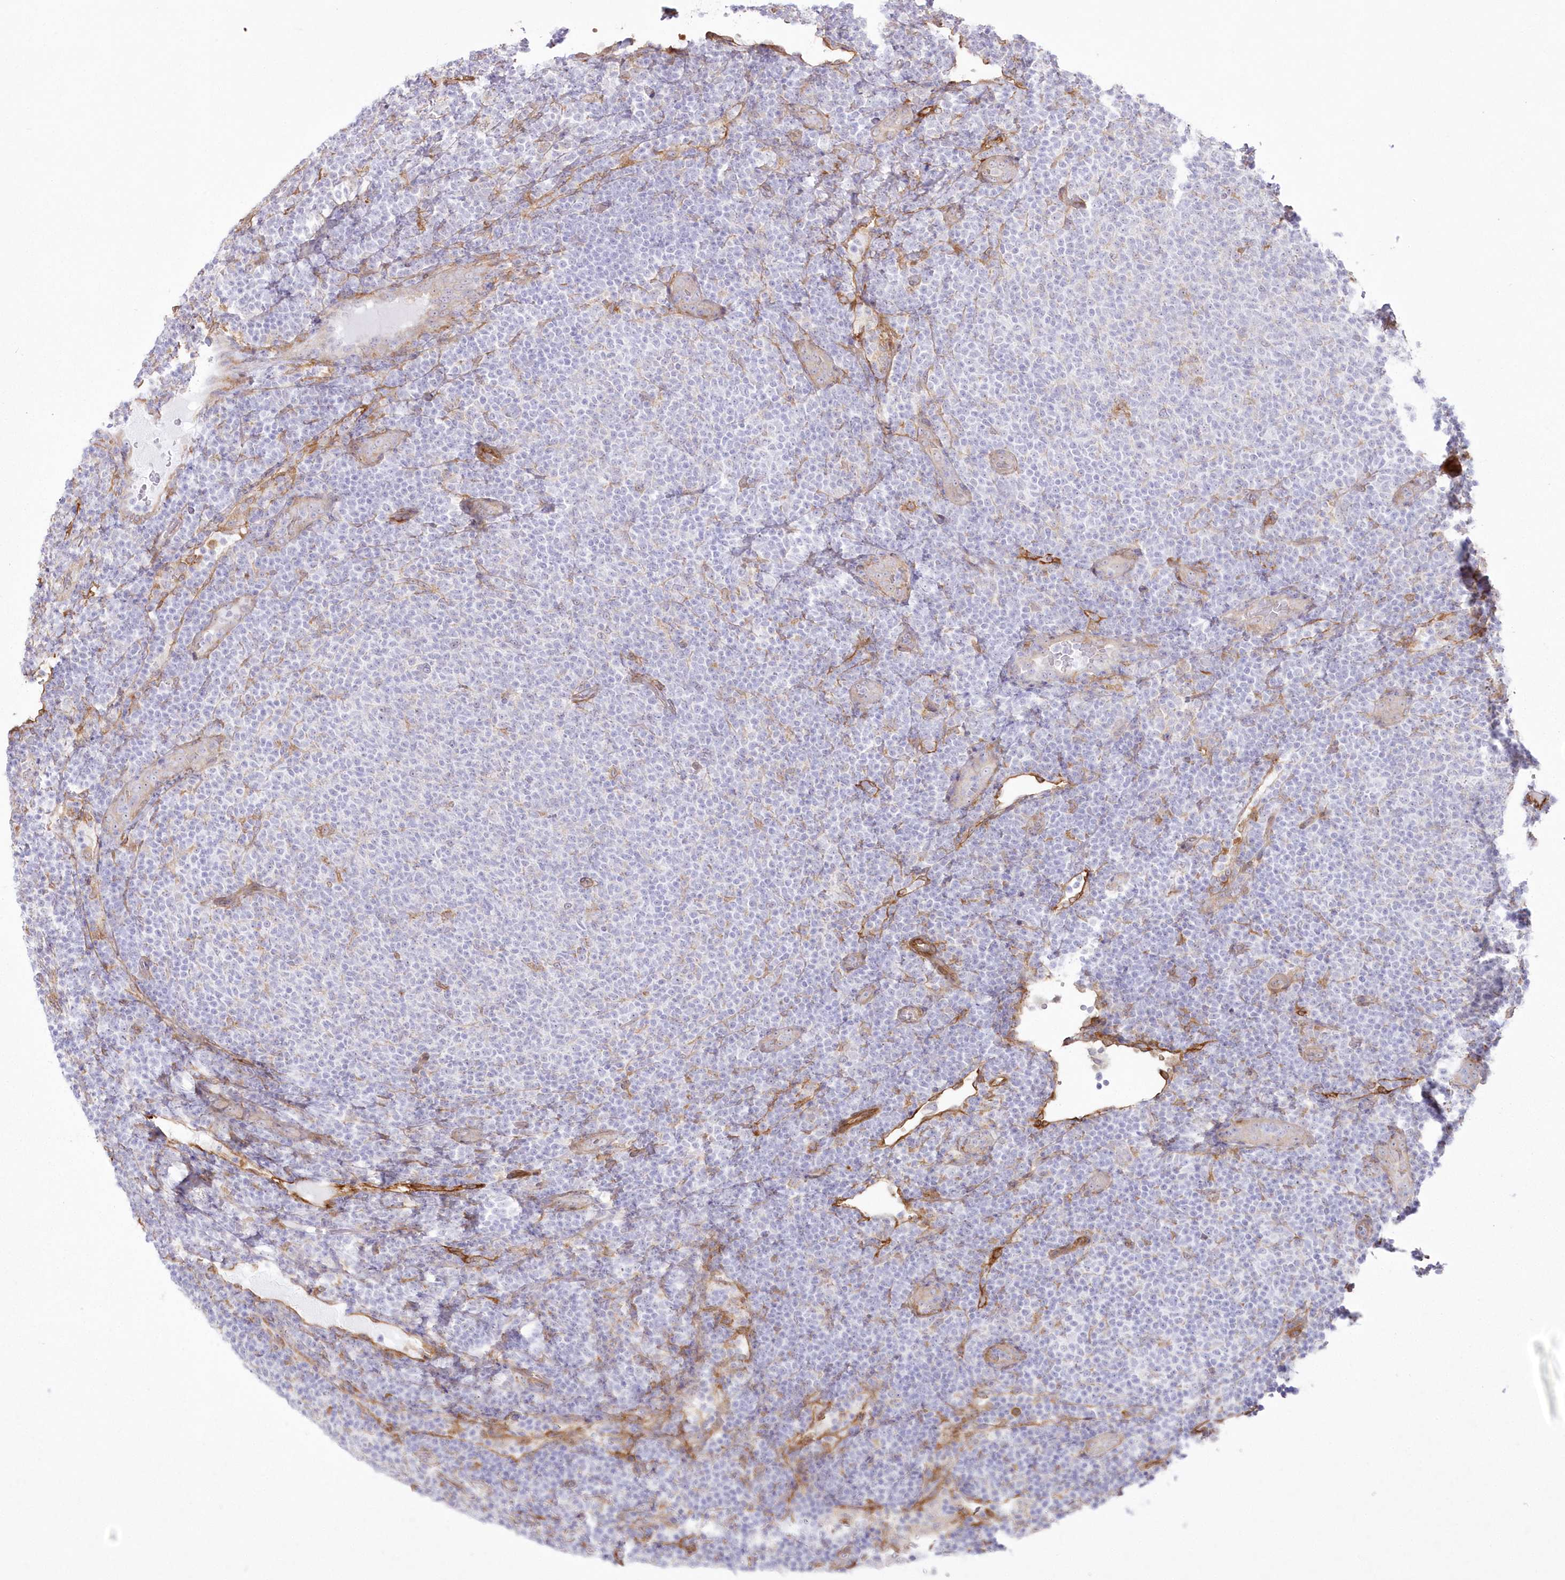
{"staining": {"intensity": "negative", "quantity": "none", "location": "none"}, "tissue": "lymphoma", "cell_type": "Tumor cells", "image_type": "cancer", "snomed": [{"axis": "morphology", "description": "Malignant lymphoma, non-Hodgkin's type, Low grade"}, {"axis": "topography", "description": "Lymph node"}], "caption": "Micrograph shows no significant protein staining in tumor cells of lymphoma. (IHC, brightfield microscopy, high magnification).", "gene": "SH3PXD2B", "patient": {"sex": "male", "age": 66}}